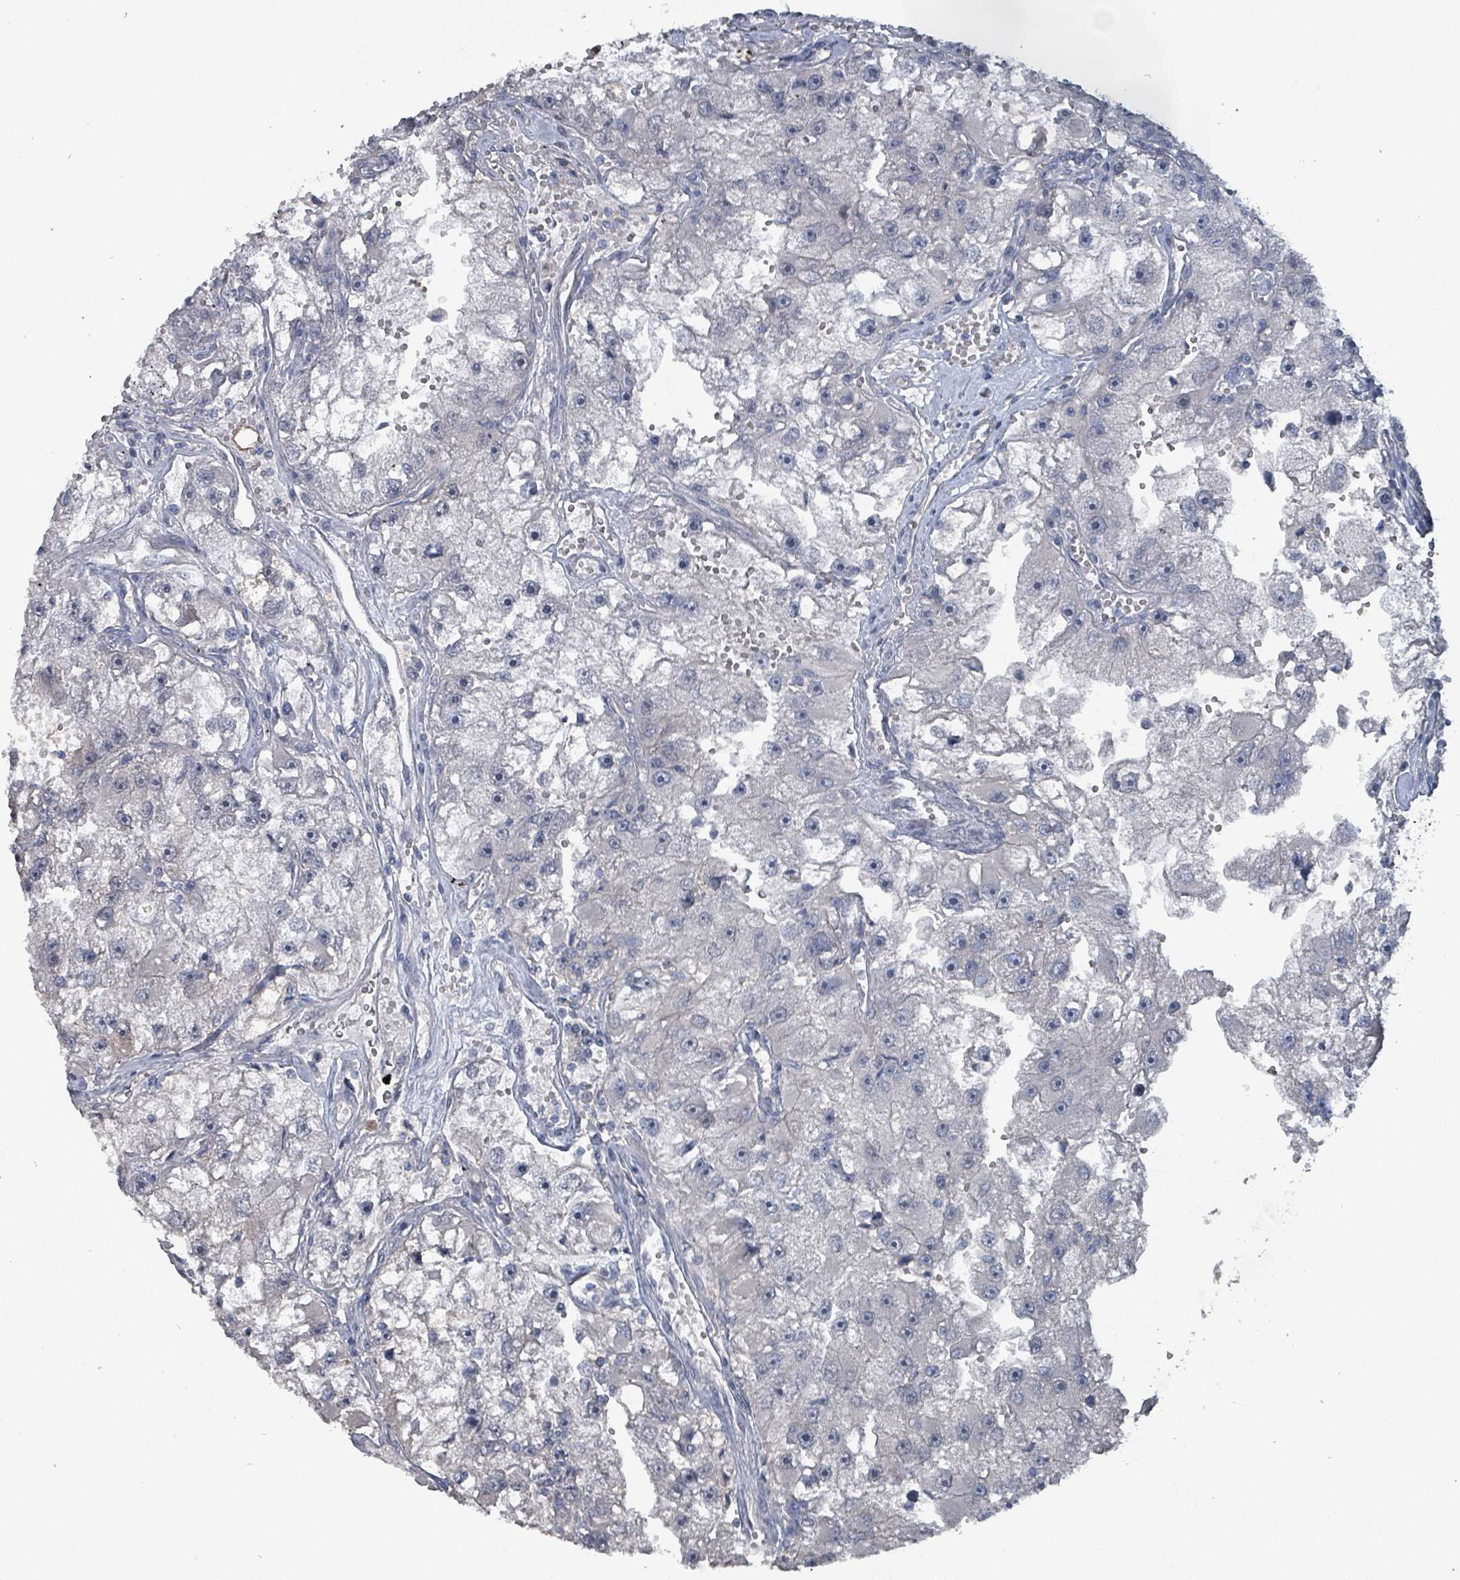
{"staining": {"intensity": "negative", "quantity": "none", "location": "none"}, "tissue": "renal cancer", "cell_type": "Tumor cells", "image_type": "cancer", "snomed": [{"axis": "morphology", "description": "Adenocarcinoma, NOS"}, {"axis": "topography", "description": "Kidney"}], "caption": "A histopathology image of human renal cancer (adenocarcinoma) is negative for staining in tumor cells.", "gene": "BIVM", "patient": {"sex": "male", "age": 63}}